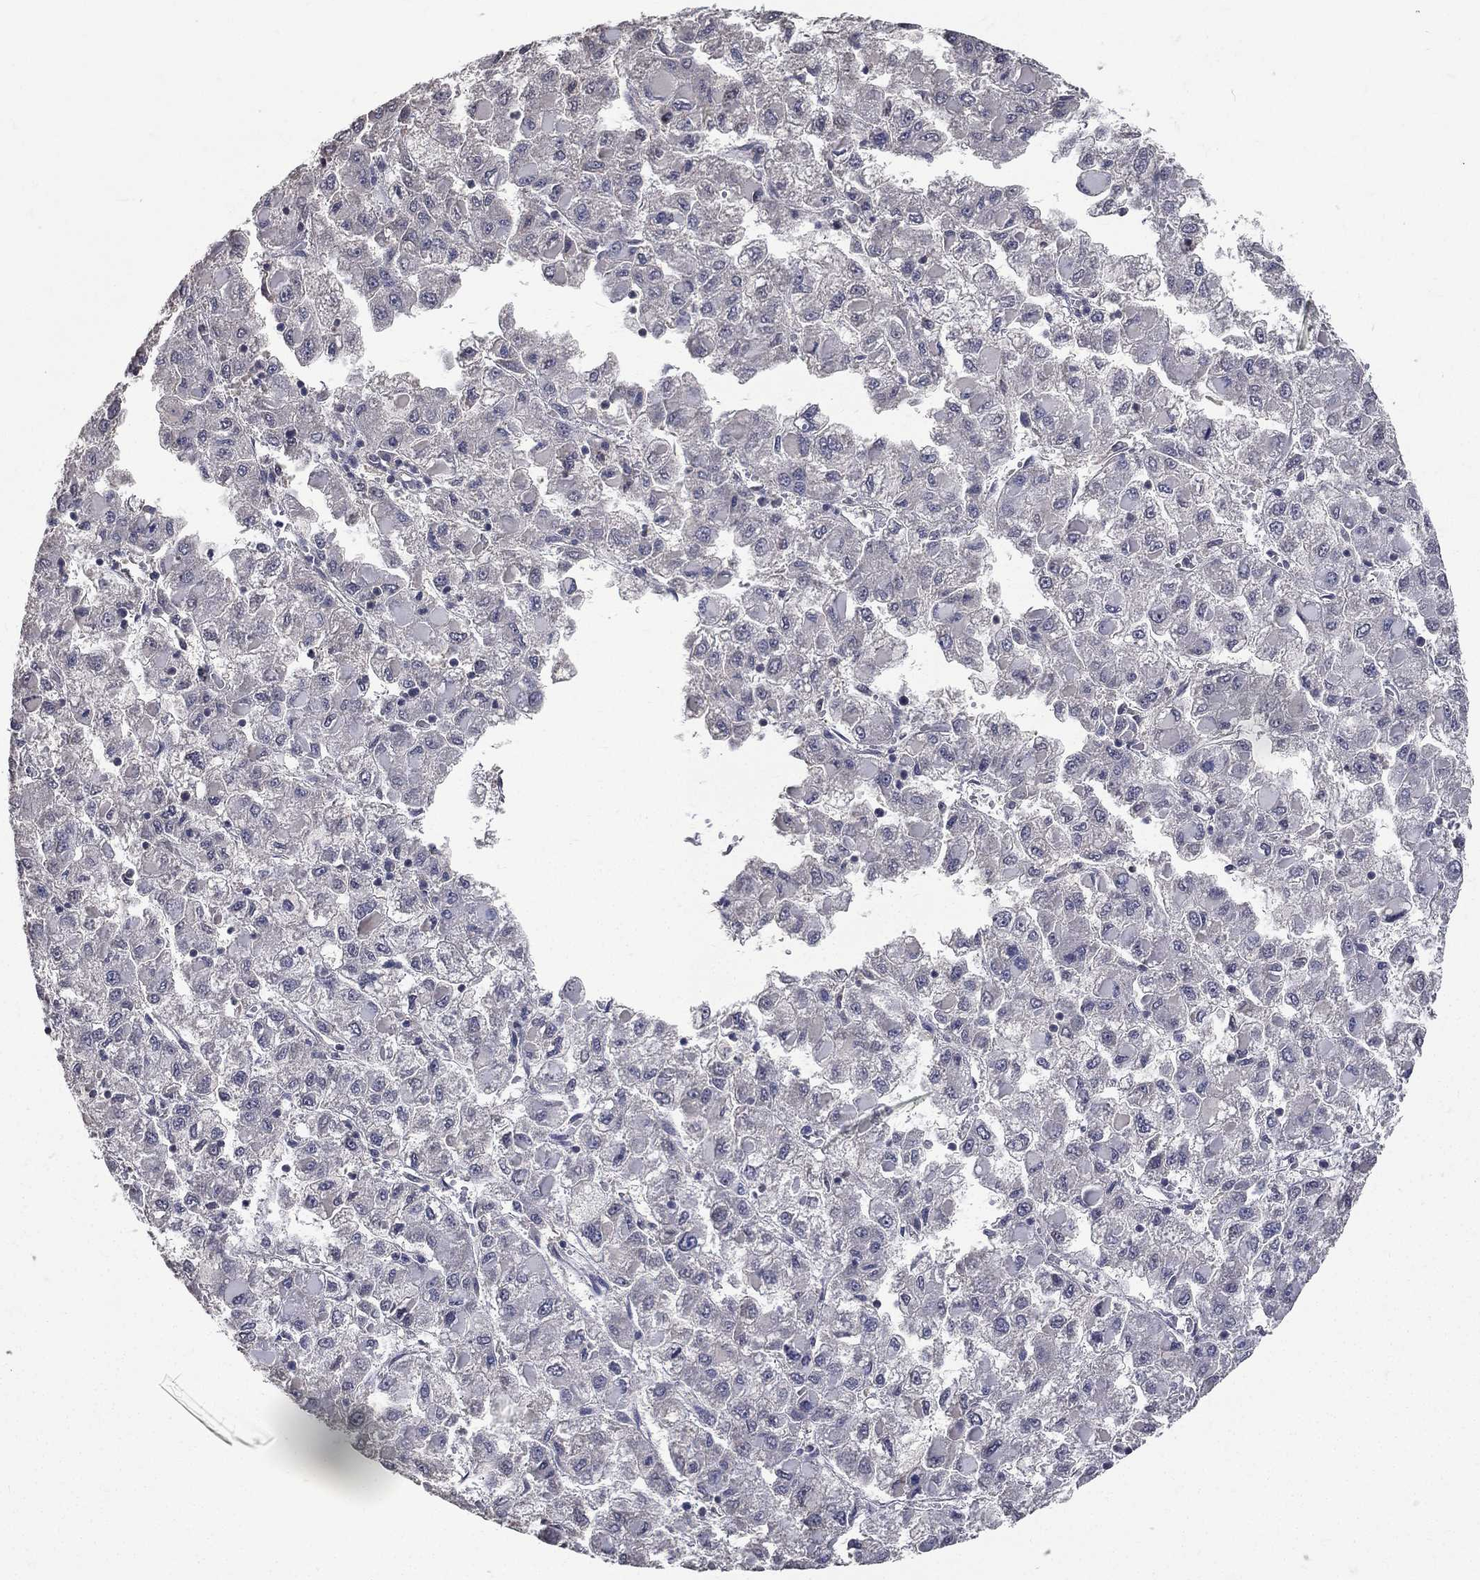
{"staining": {"intensity": "negative", "quantity": "none", "location": "none"}, "tissue": "liver cancer", "cell_type": "Tumor cells", "image_type": "cancer", "snomed": [{"axis": "morphology", "description": "Carcinoma, Hepatocellular, NOS"}, {"axis": "topography", "description": "Liver"}], "caption": "Hepatocellular carcinoma (liver) stained for a protein using immunohistochemistry demonstrates no staining tumor cells.", "gene": "SNAP25", "patient": {"sex": "male", "age": 40}}